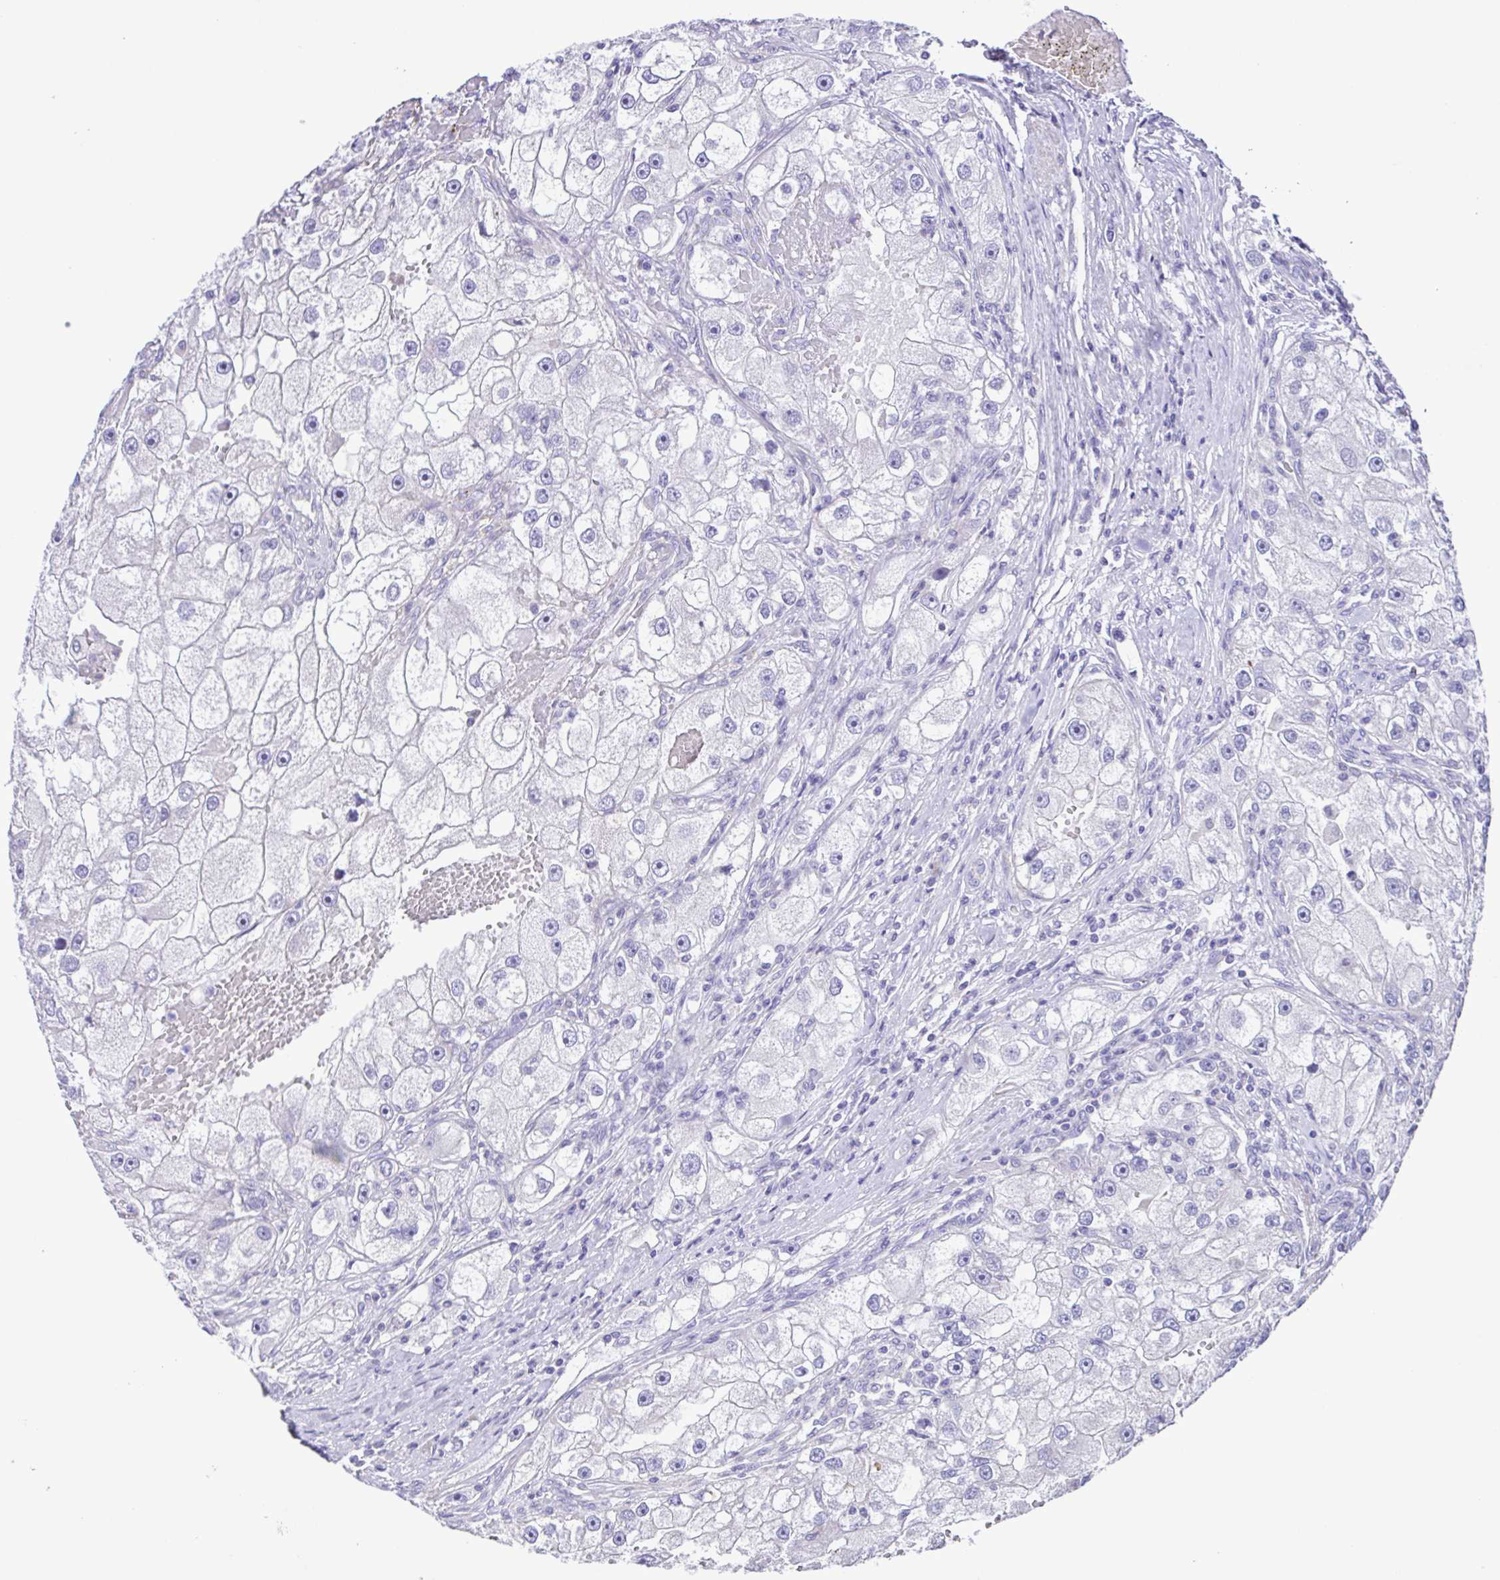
{"staining": {"intensity": "negative", "quantity": "none", "location": "none"}, "tissue": "renal cancer", "cell_type": "Tumor cells", "image_type": "cancer", "snomed": [{"axis": "morphology", "description": "Adenocarcinoma, NOS"}, {"axis": "topography", "description": "Kidney"}], "caption": "IHC micrograph of neoplastic tissue: adenocarcinoma (renal) stained with DAB reveals no significant protein expression in tumor cells. (Immunohistochemistry, brightfield microscopy, high magnification).", "gene": "ISM2", "patient": {"sex": "male", "age": 63}}